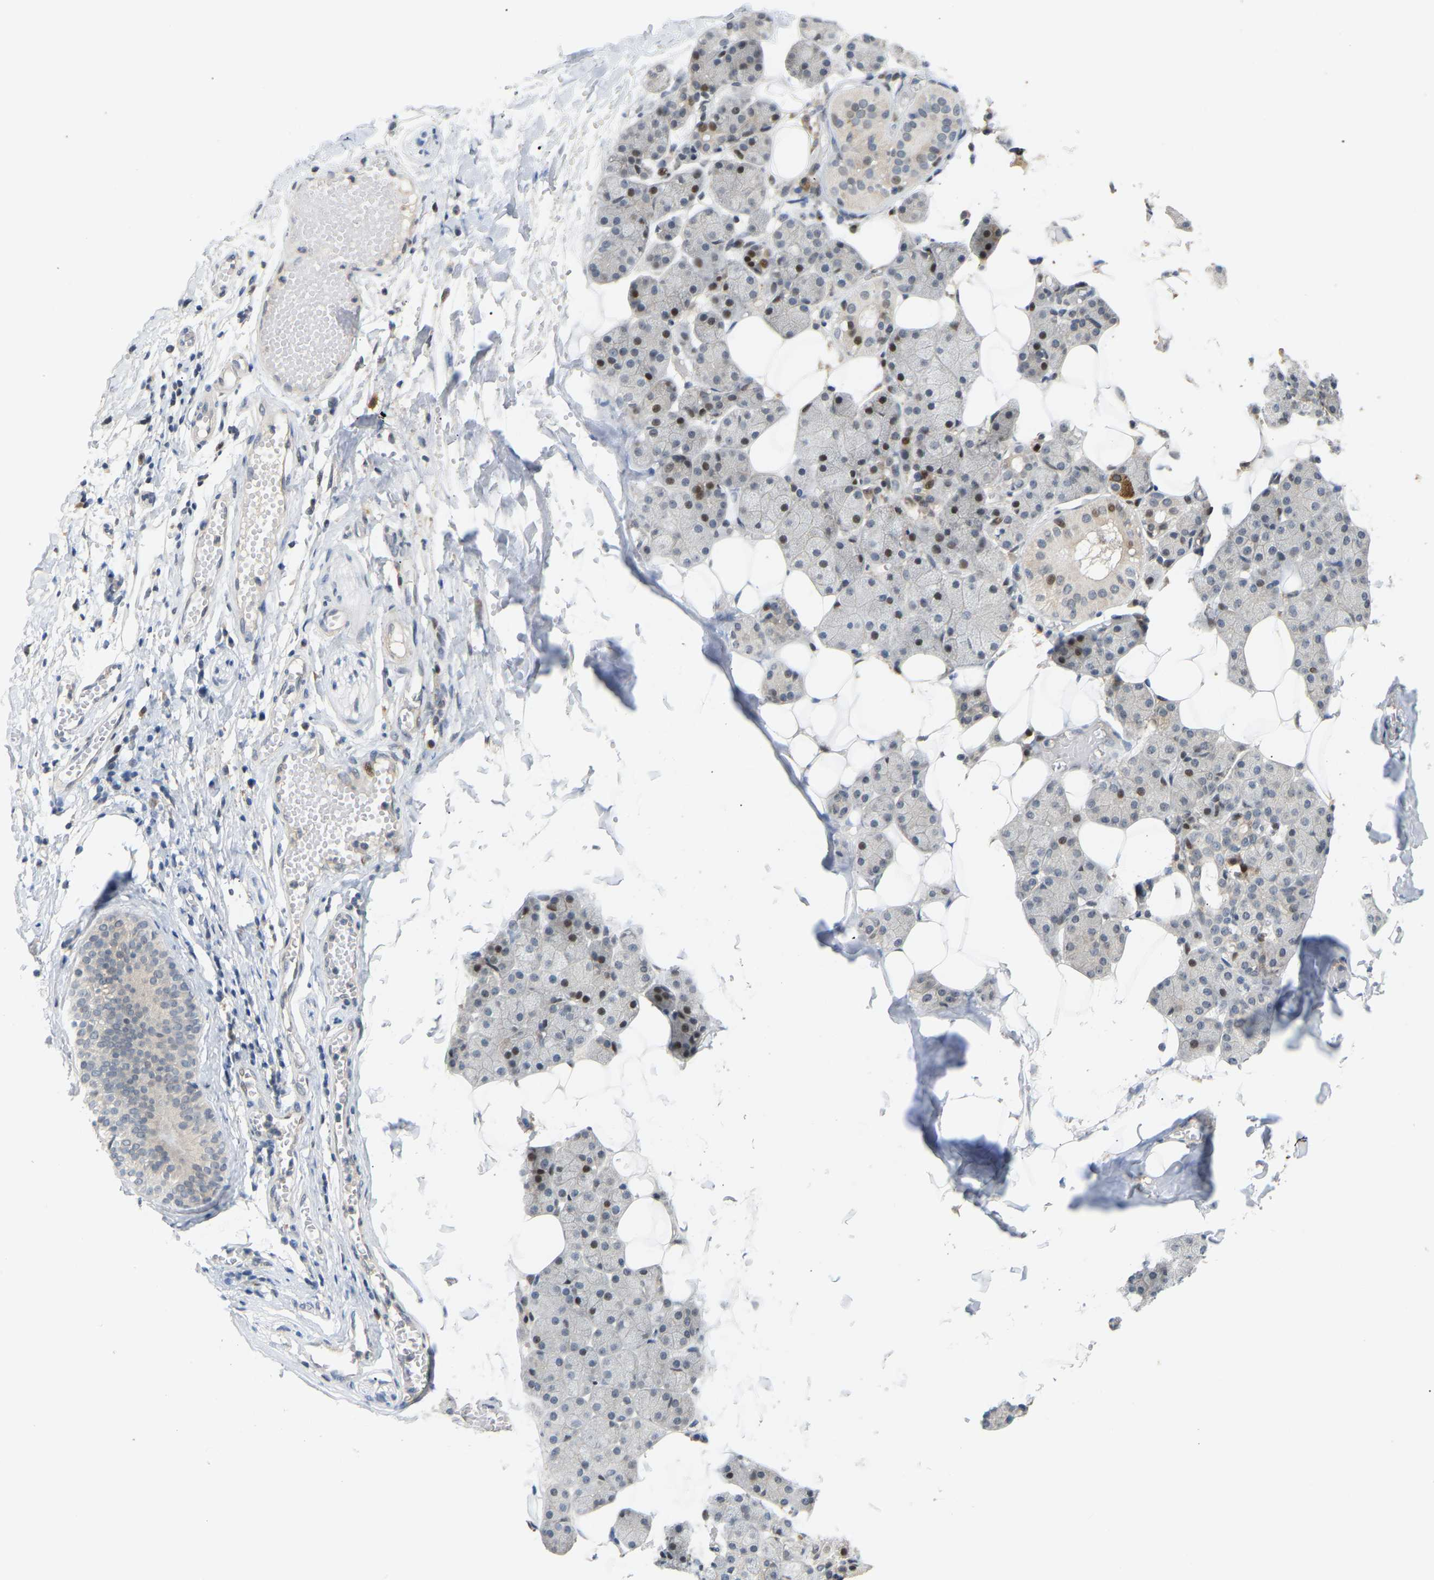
{"staining": {"intensity": "moderate", "quantity": "<25%", "location": "nuclear"}, "tissue": "salivary gland", "cell_type": "Glandular cells", "image_type": "normal", "snomed": [{"axis": "morphology", "description": "Normal tissue, NOS"}, {"axis": "topography", "description": "Salivary gland"}], "caption": "Benign salivary gland displays moderate nuclear staining in approximately <25% of glandular cells.", "gene": "PTPN4", "patient": {"sex": "female", "age": 33}}